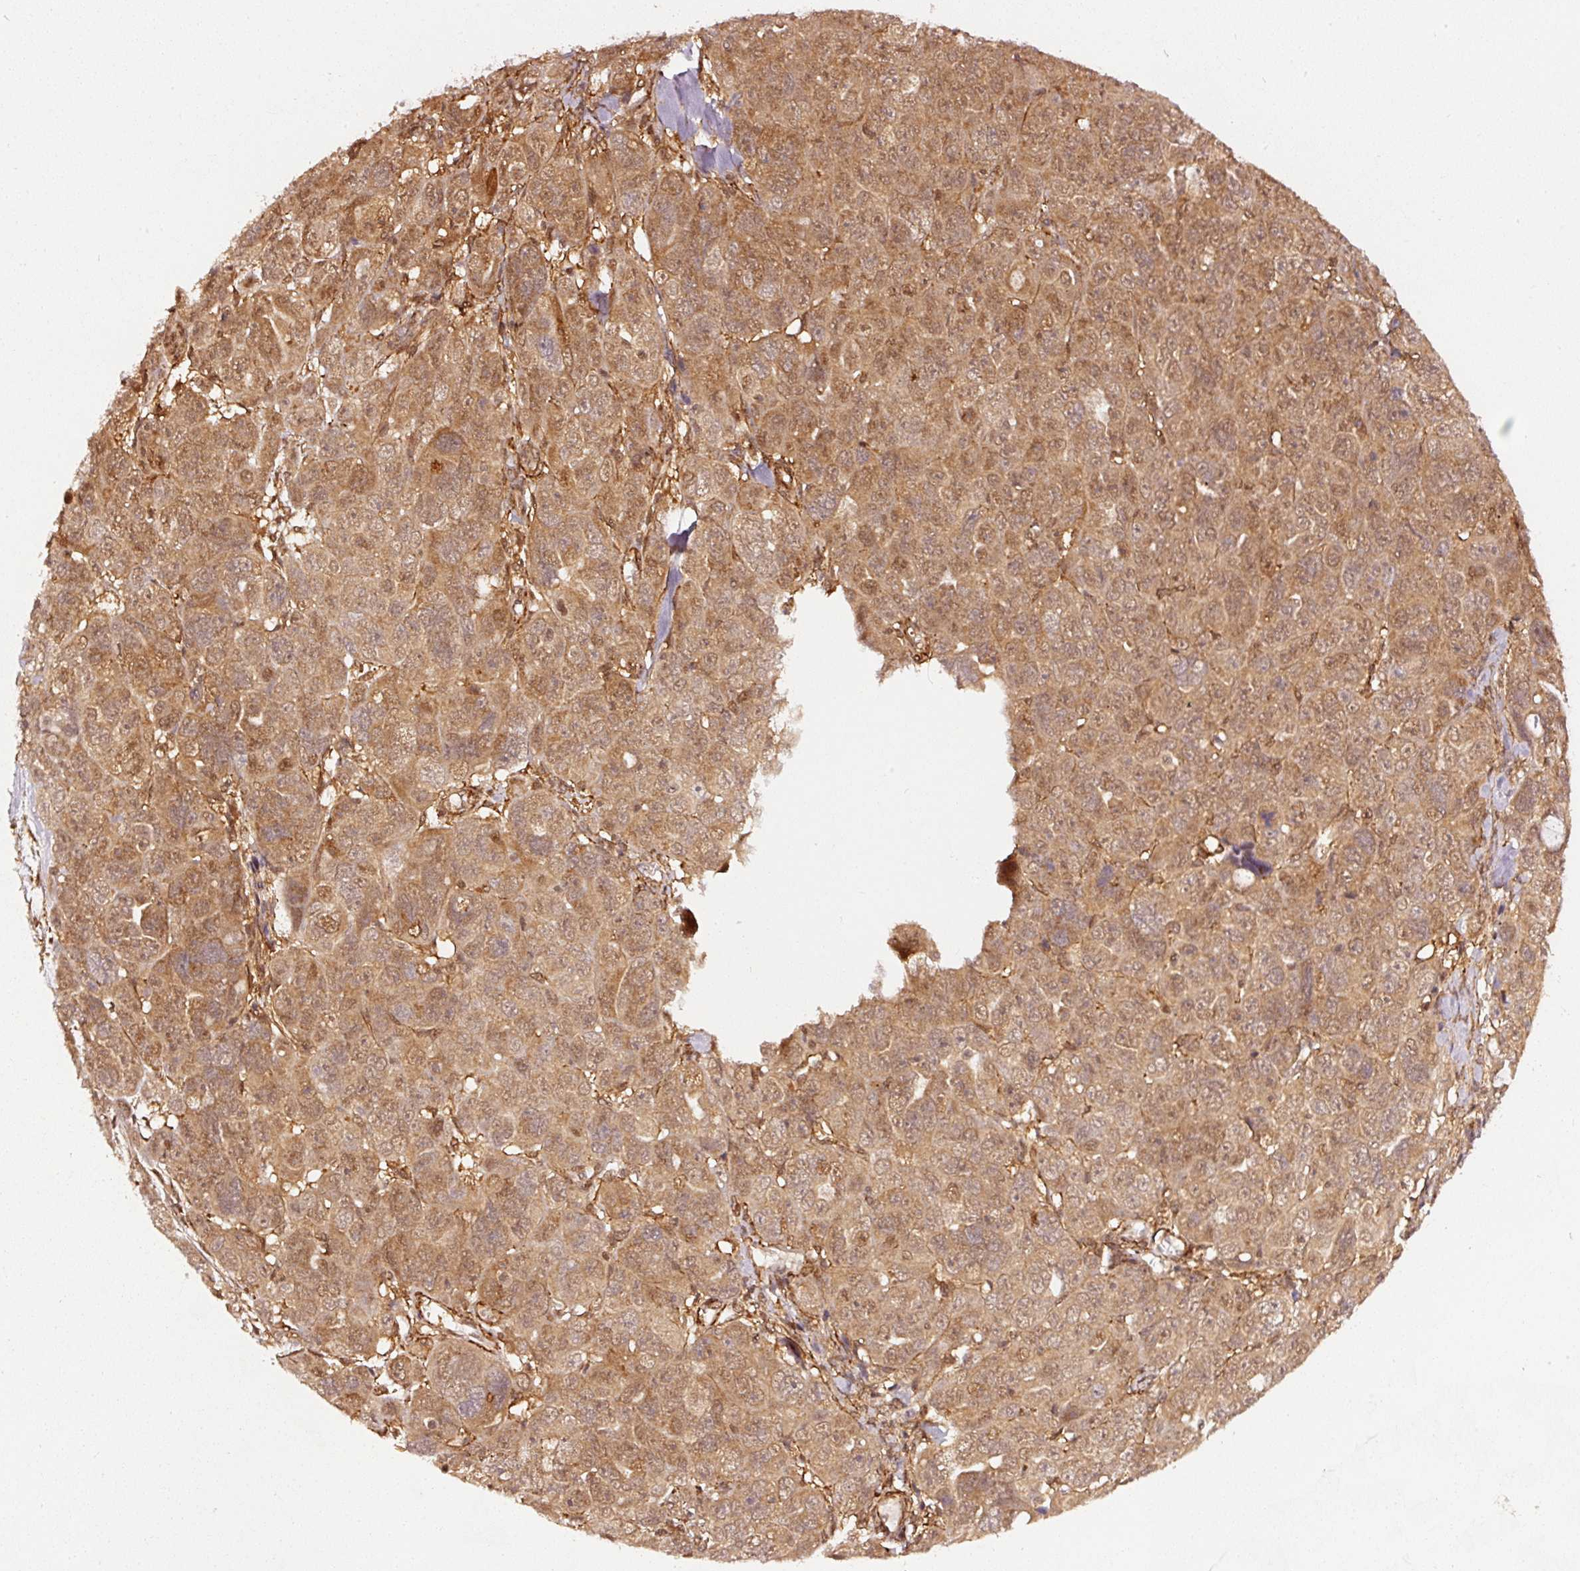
{"staining": {"intensity": "moderate", "quantity": ">75%", "location": "cytoplasmic/membranous,nuclear"}, "tissue": "ovarian cancer", "cell_type": "Tumor cells", "image_type": "cancer", "snomed": [{"axis": "morphology", "description": "Cystadenocarcinoma, serous, NOS"}, {"axis": "topography", "description": "Ovary"}], "caption": "Ovarian cancer stained for a protein (brown) reveals moderate cytoplasmic/membranous and nuclear positive expression in about >75% of tumor cells.", "gene": "PSMD1", "patient": {"sex": "female", "age": 63}}